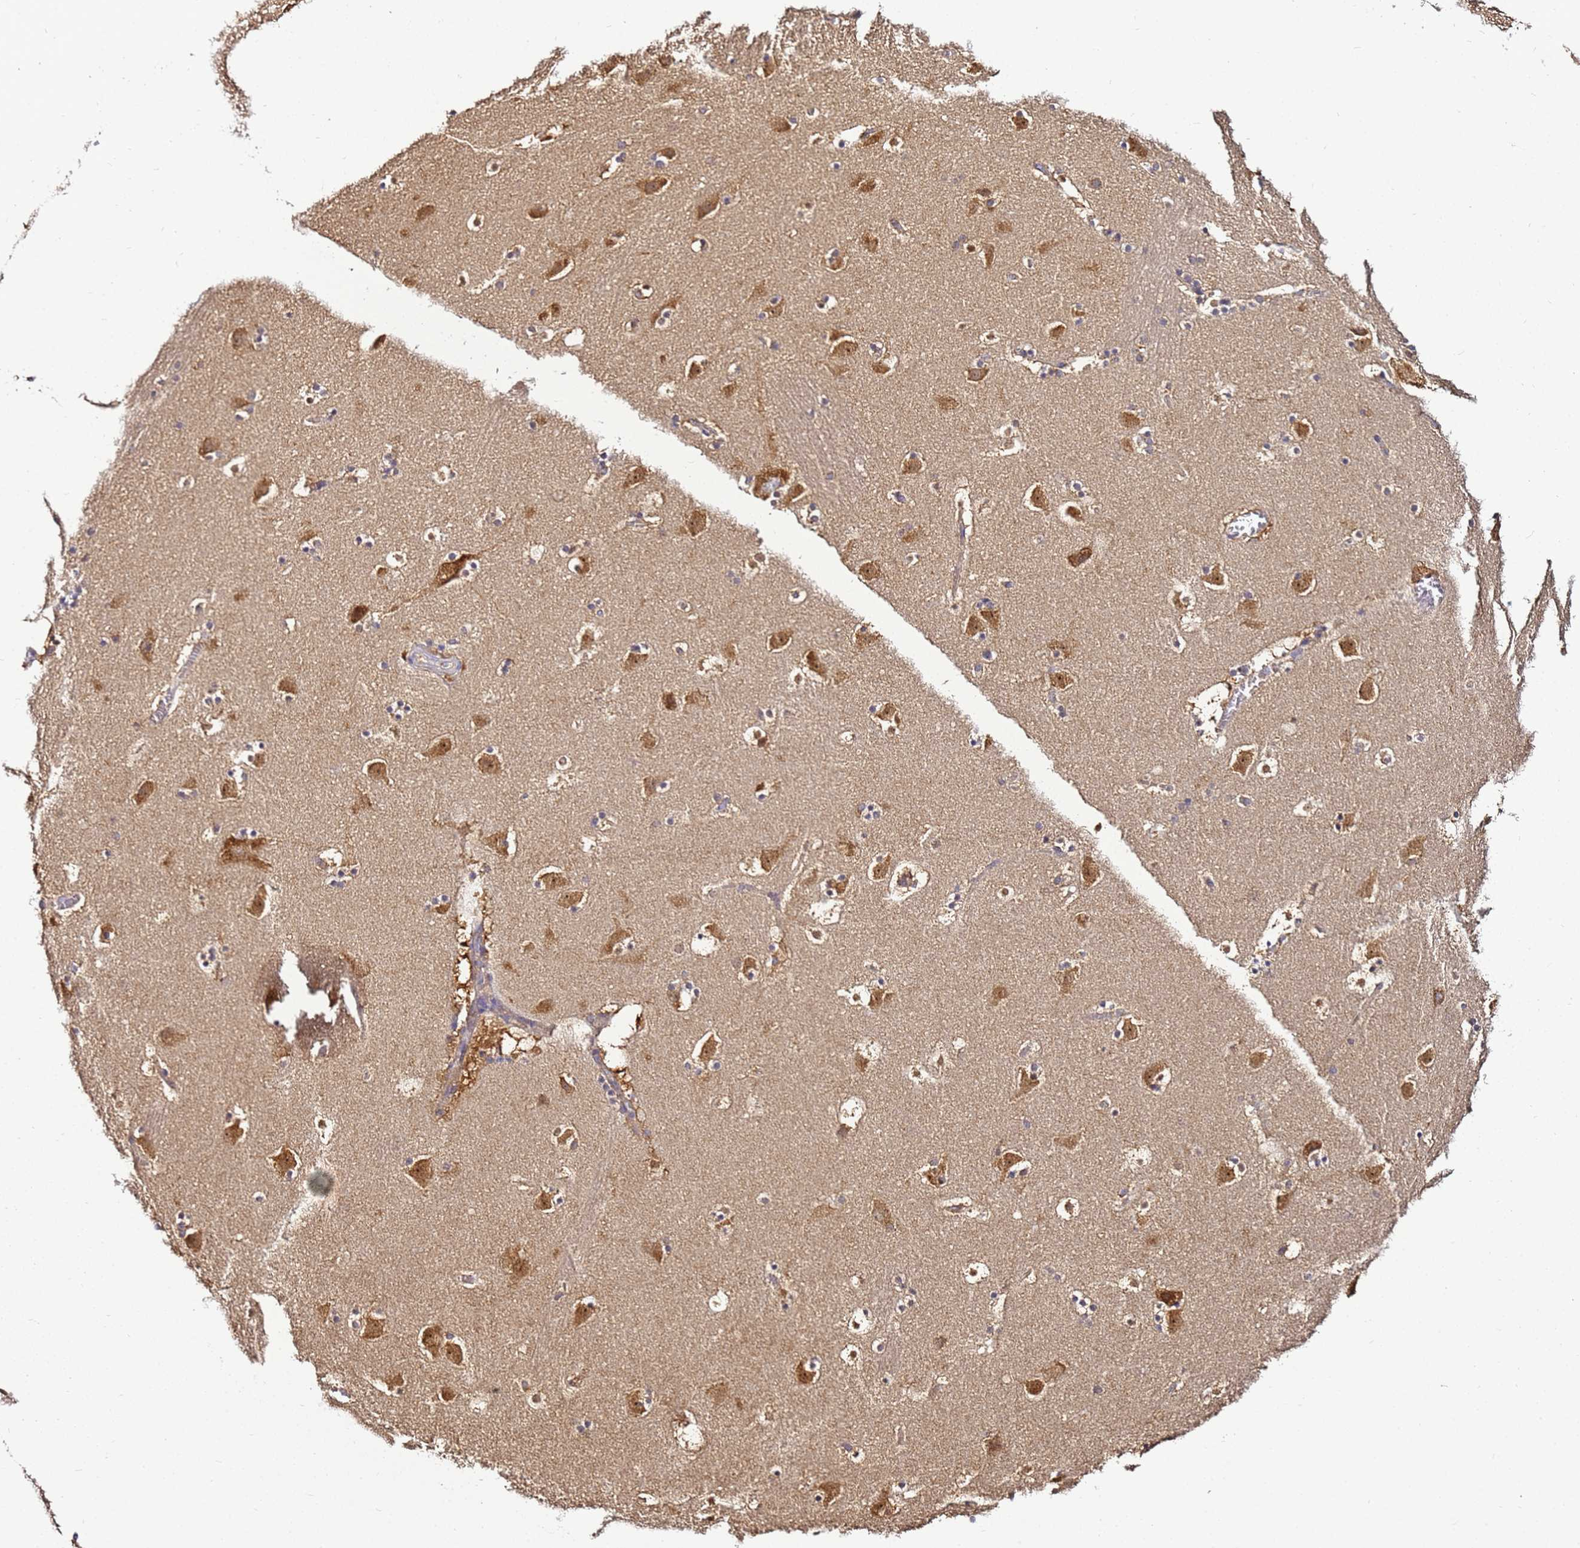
{"staining": {"intensity": "negative", "quantity": "none", "location": "none"}, "tissue": "caudate", "cell_type": "Glial cells", "image_type": "normal", "snomed": [{"axis": "morphology", "description": "Normal tissue, NOS"}, {"axis": "topography", "description": "Lateral ventricle wall"}], "caption": "Glial cells show no significant protein staining in benign caudate. (Immunohistochemistry, brightfield microscopy, high magnification).", "gene": "NARS1", "patient": {"sex": "male", "age": 45}}